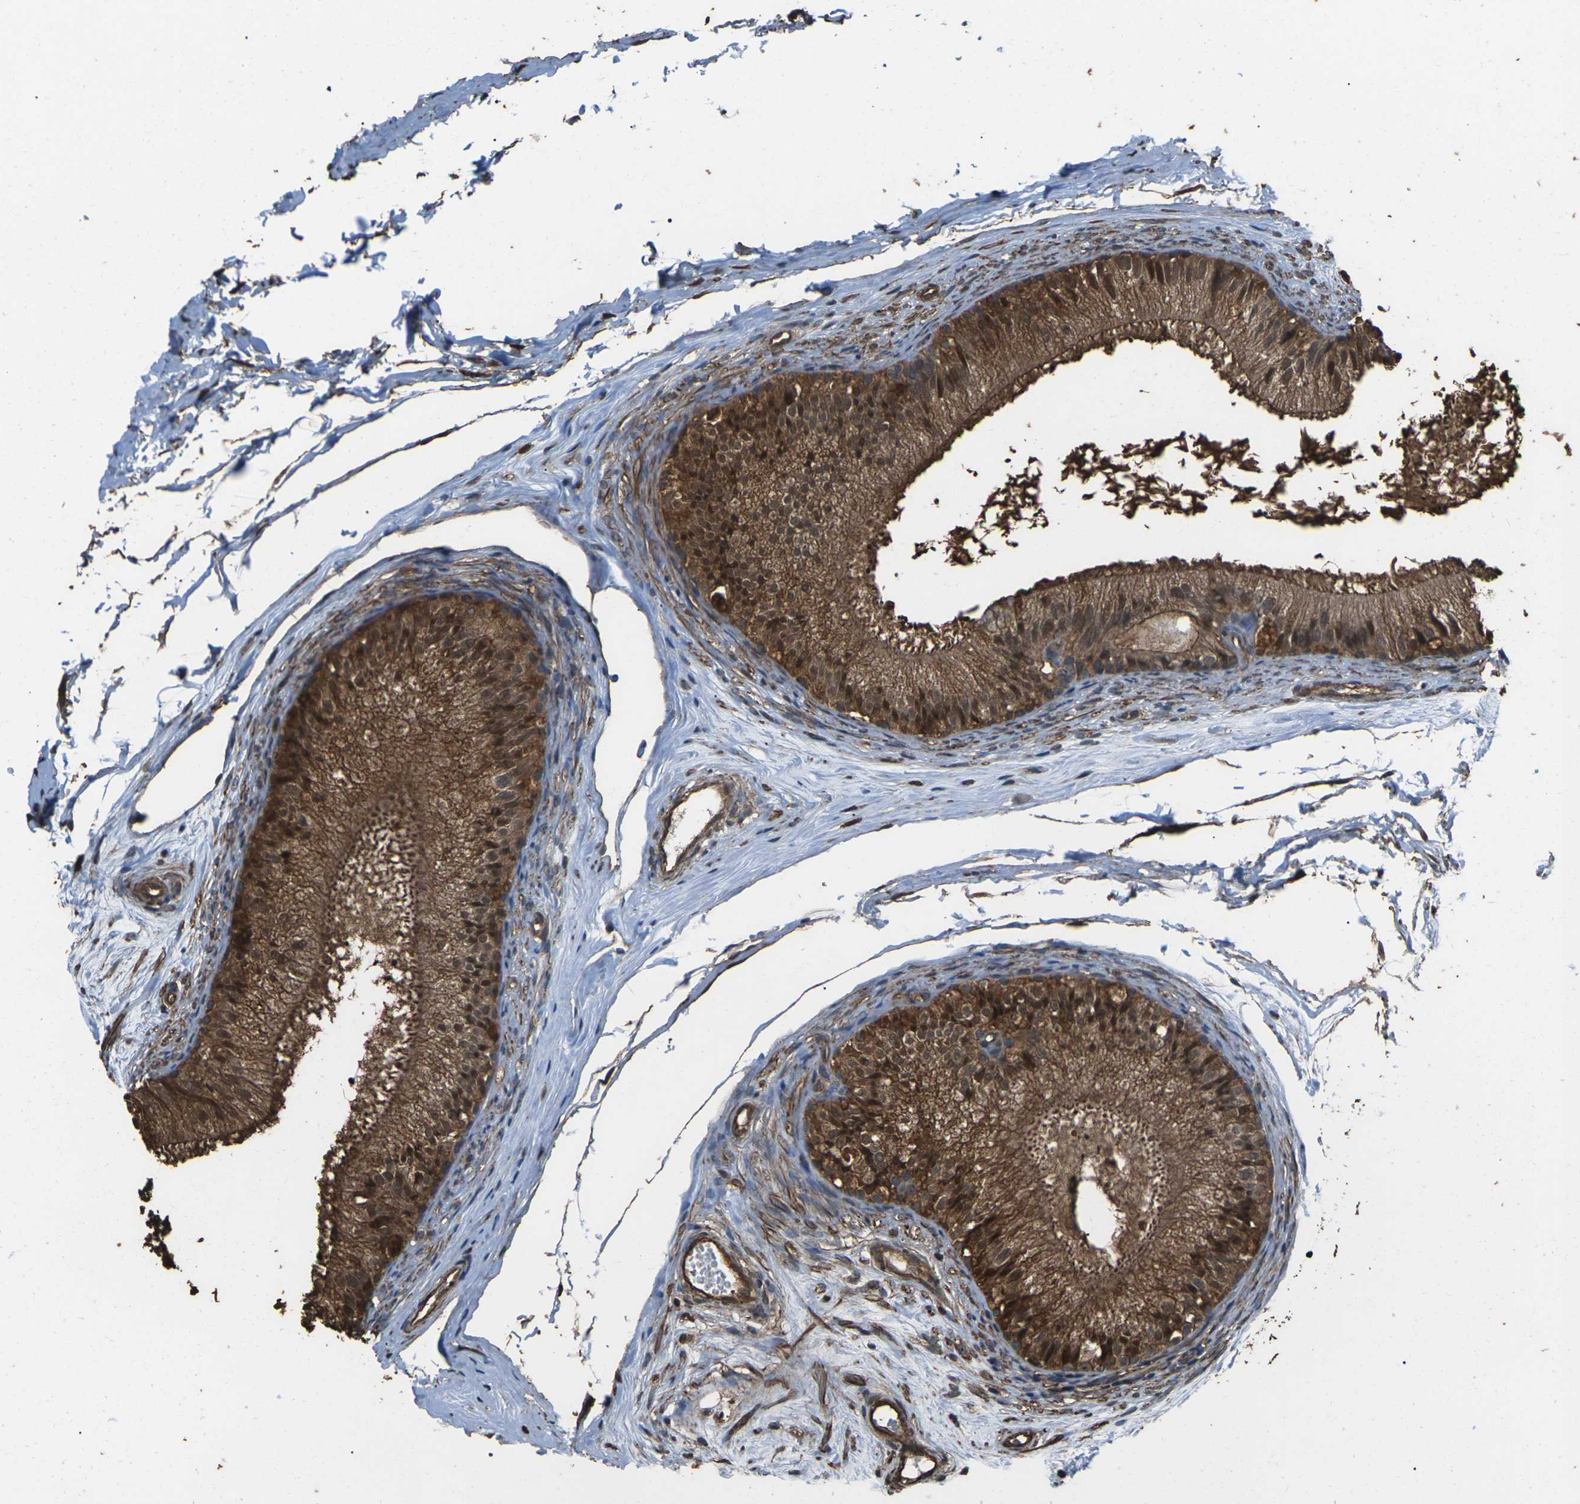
{"staining": {"intensity": "moderate", "quantity": ">75%", "location": "cytoplasmic/membranous,nuclear"}, "tissue": "epididymis", "cell_type": "Glandular cells", "image_type": "normal", "snomed": [{"axis": "morphology", "description": "Normal tissue, NOS"}, {"axis": "topography", "description": "Epididymis"}], "caption": "Protein staining shows moderate cytoplasmic/membranous,nuclear positivity in approximately >75% of glandular cells in unremarkable epididymis.", "gene": "DHPS", "patient": {"sex": "male", "age": 56}}